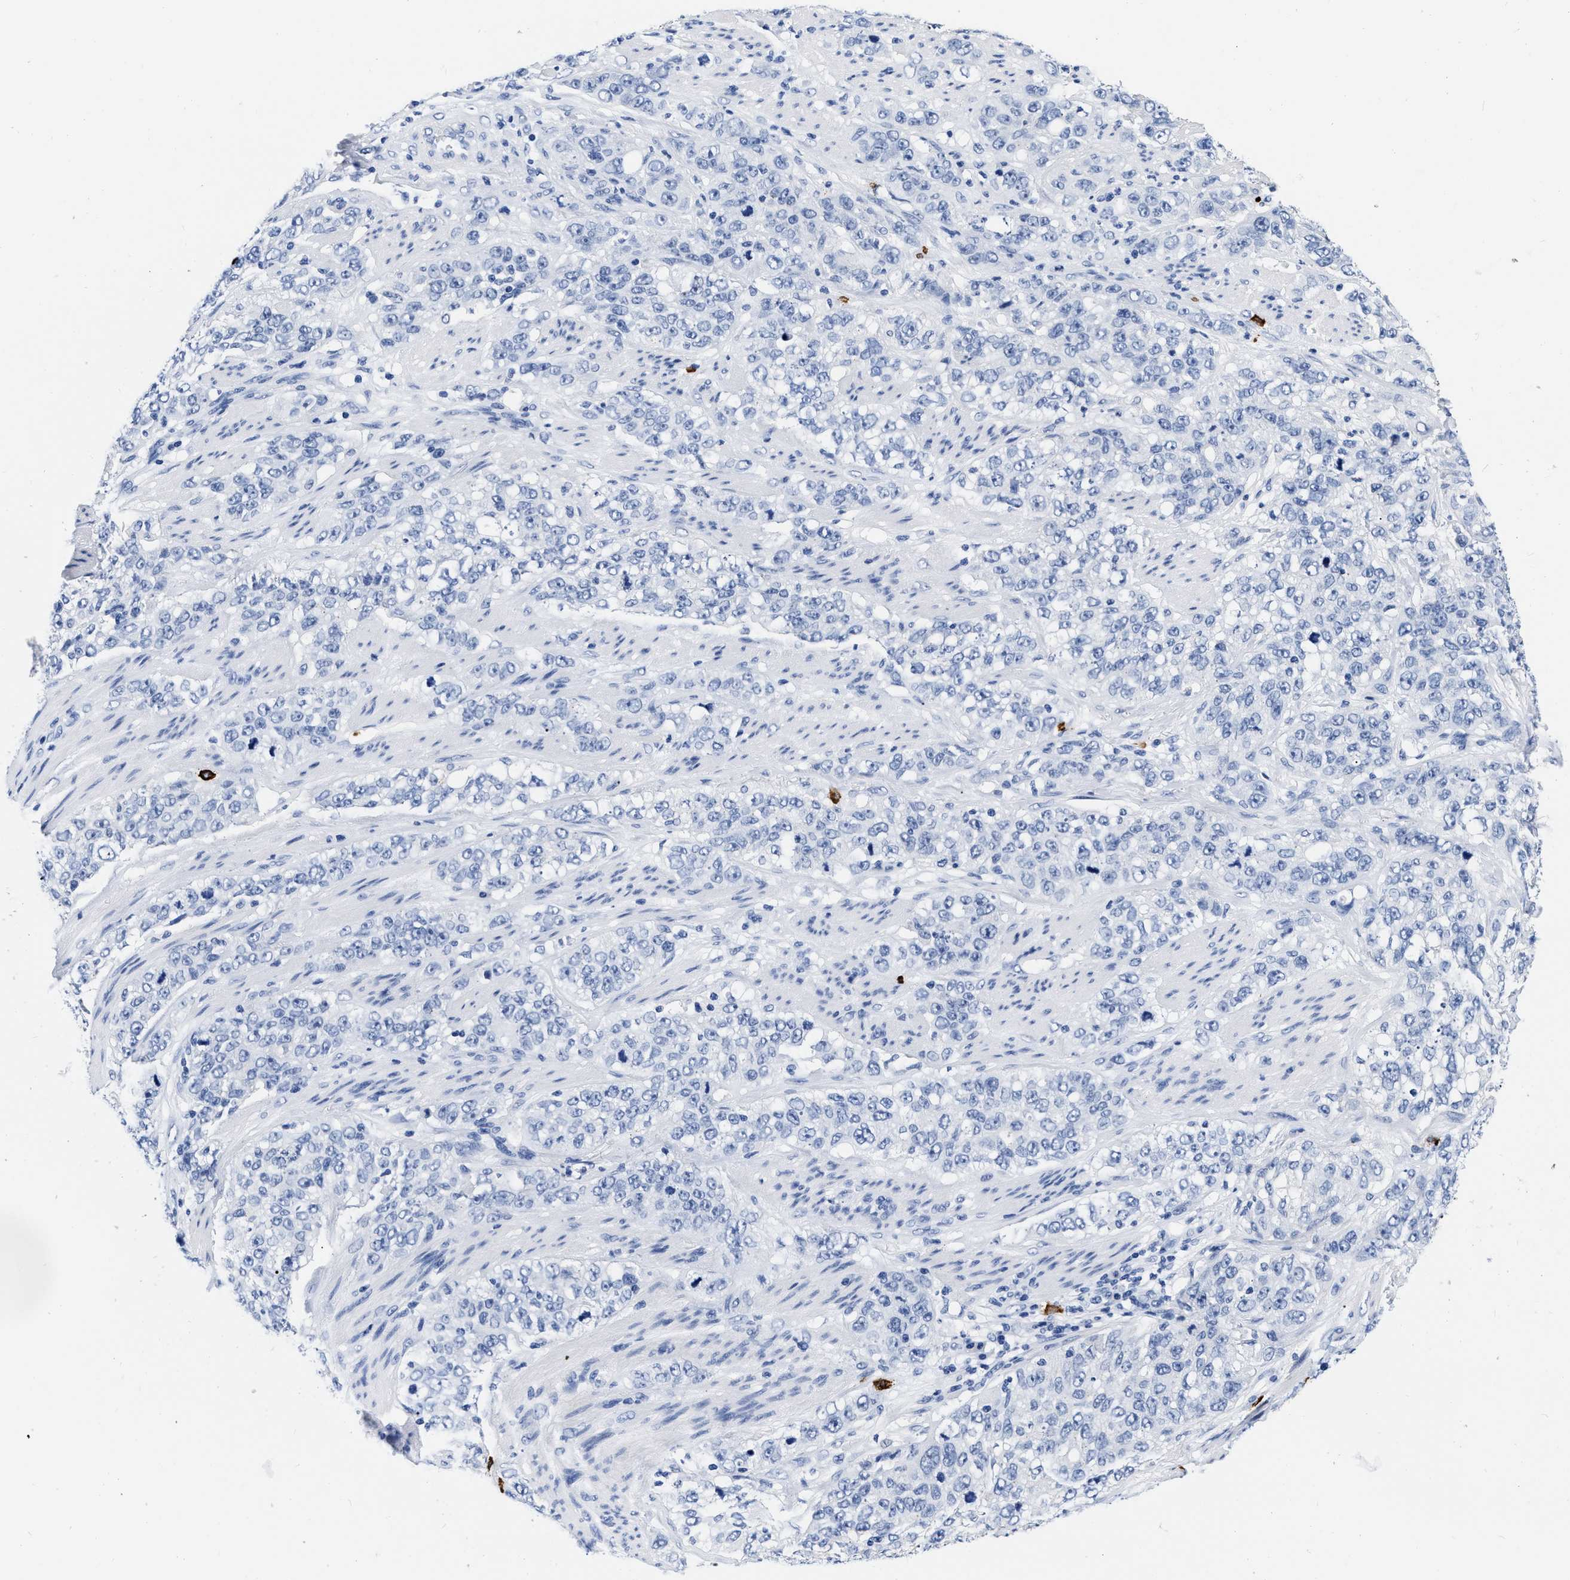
{"staining": {"intensity": "negative", "quantity": "none", "location": "none"}, "tissue": "stomach cancer", "cell_type": "Tumor cells", "image_type": "cancer", "snomed": [{"axis": "morphology", "description": "Adenocarcinoma, NOS"}, {"axis": "topography", "description": "Stomach"}], "caption": "Immunohistochemistry histopathology image of human adenocarcinoma (stomach) stained for a protein (brown), which demonstrates no positivity in tumor cells.", "gene": "CER1", "patient": {"sex": "male", "age": 48}}